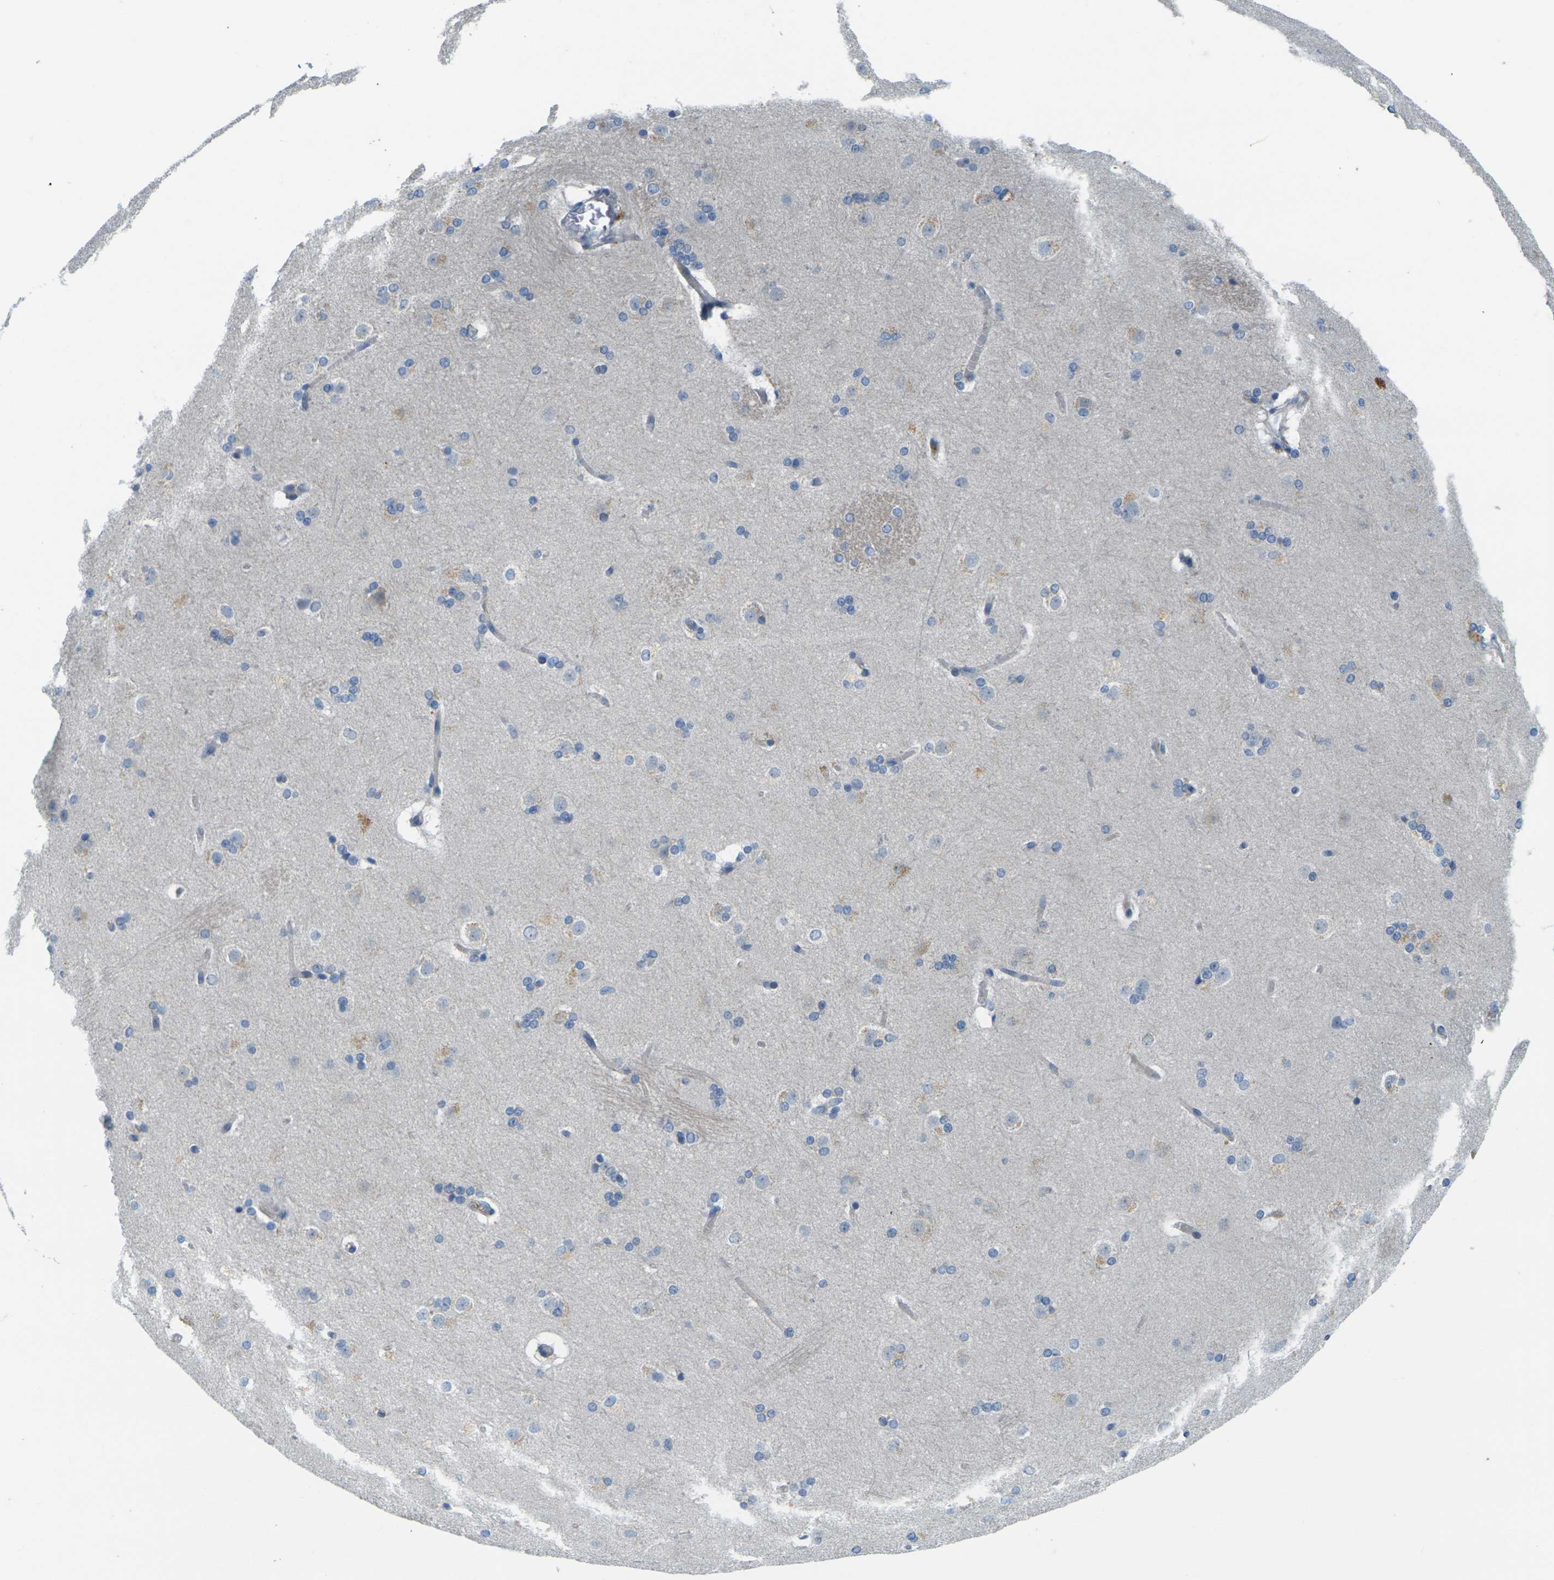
{"staining": {"intensity": "negative", "quantity": "none", "location": "none"}, "tissue": "caudate", "cell_type": "Glial cells", "image_type": "normal", "snomed": [{"axis": "morphology", "description": "Normal tissue, NOS"}, {"axis": "topography", "description": "Lateral ventricle wall"}], "caption": "Glial cells show no significant protein positivity in benign caudate. The staining is performed using DAB (3,3'-diaminobenzidine) brown chromogen with nuclei counter-stained in using hematoxylin.", "gene": "CYP2C8", "patient": {"sex": "female", "age": 19}}